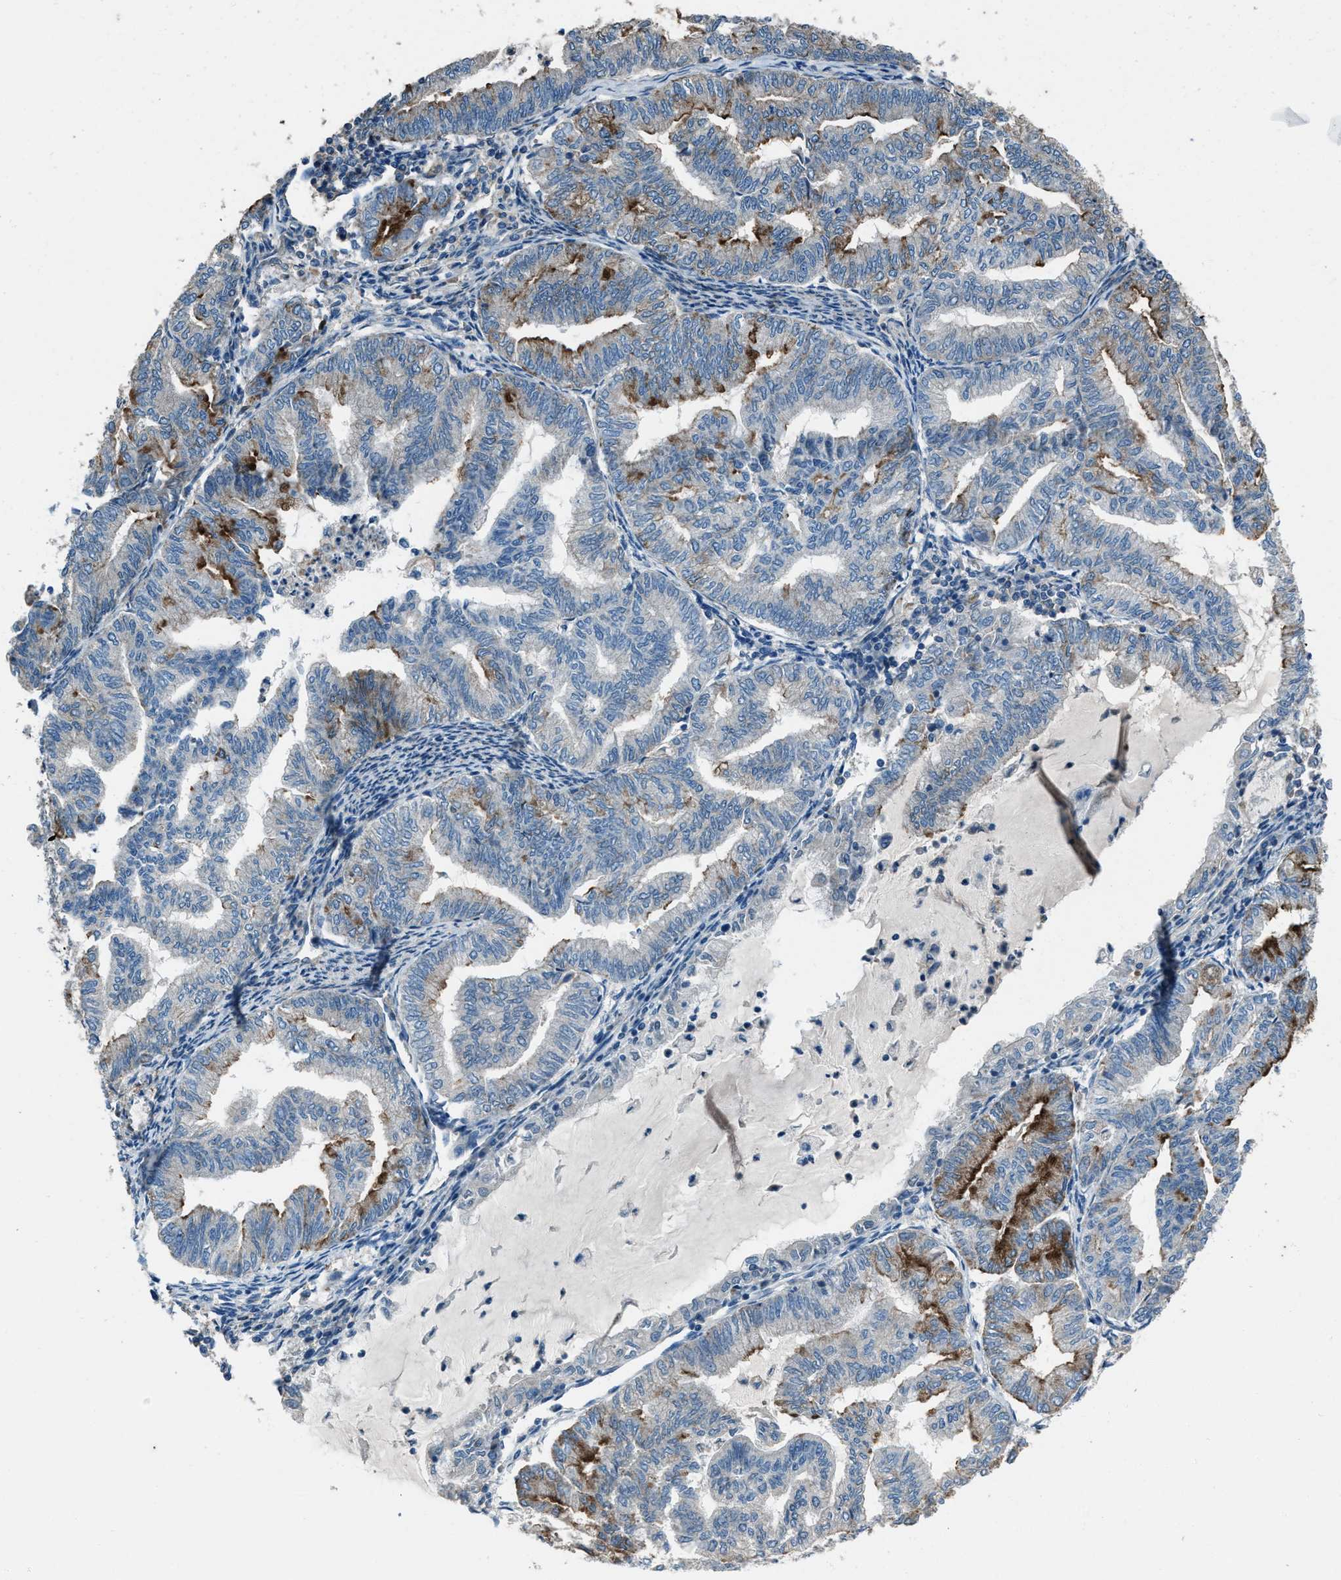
{"staining": {"intensity": "moderate", "quantity": "25%-75%", "location": "cytoplasmic/membranous"}, "tissue": "endometrial cancer", "cell_type": "Tumor cells", "image_type": "cancer", "snomed": [{"axis": "morphology", "description": "Adenocarcinoma, NOS"}, {"axis": "topography", "description": "Endometrium"}], "caption": "High-power microscopy captured an immunohistochemistry (IHC) micrograph of endometrial cancer (adenocarcinoma), revealing moderate cytoplasmic/membranous positivity in approximately 25%-75% of tumor cells.", "gene": "SVIL", "patient": {"sex": "female", "age": 79}}